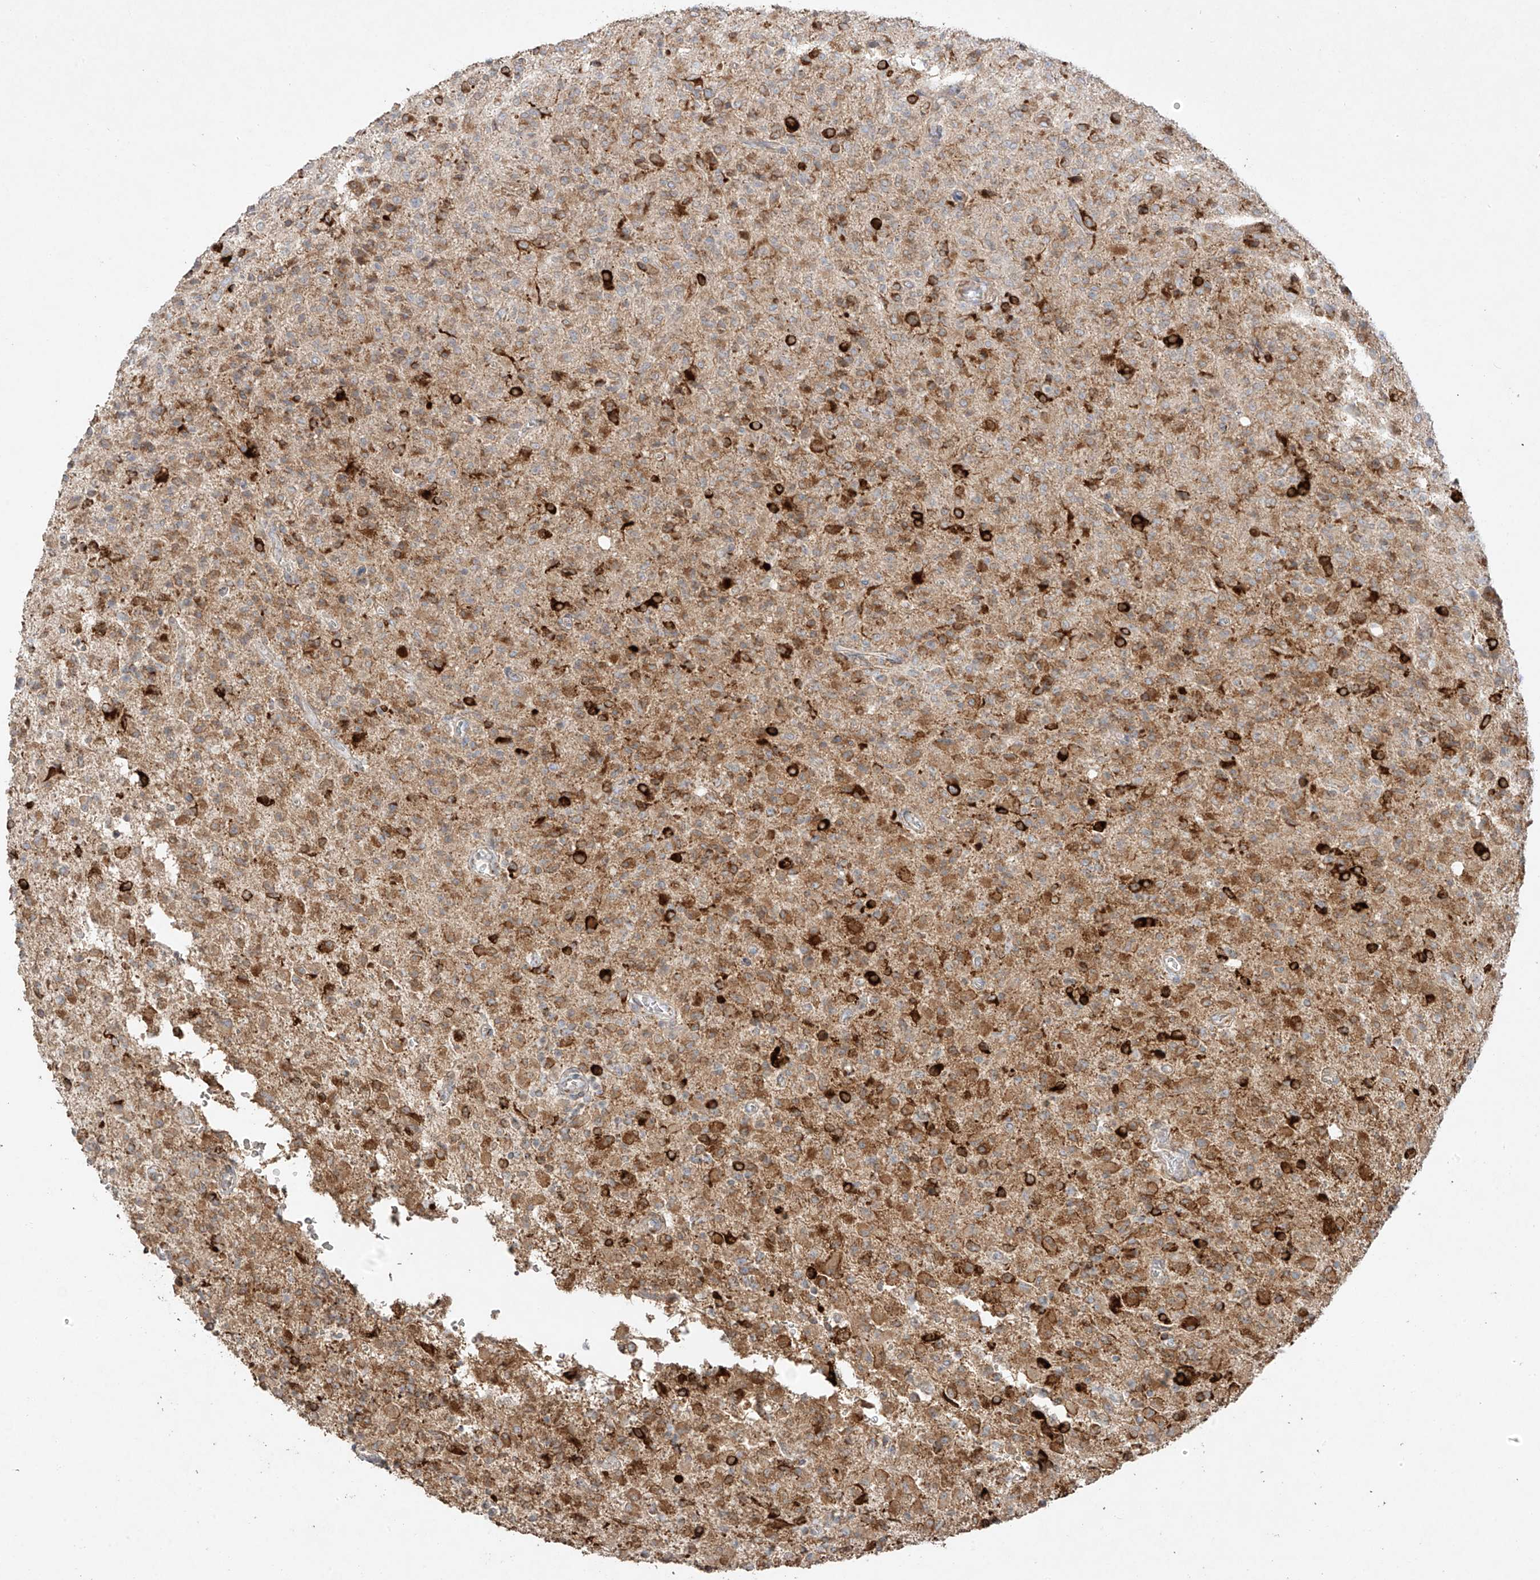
{"staining": {"intensity": "moderate", "quantity": "25%-75%", "location": "cytoplasmic/membranous"}, "tissue": "glioma", "cell_type": "Tumor cells", "image_type": "cancer", "snomed": [{"axis": "morphology", "description": "Glioma, malignant, High grade"}, {"axis": "topography", "description": "Brain"}], "caption": "Immunohistochemical staining of human malignant glioma (high-grade) reveals moderate cytoplasmic/membranous protein positivity in approximately 25%-75% of tumor cells.", "gene": "COLGALT2", "patient": {"sex": "female", "age": 57}}